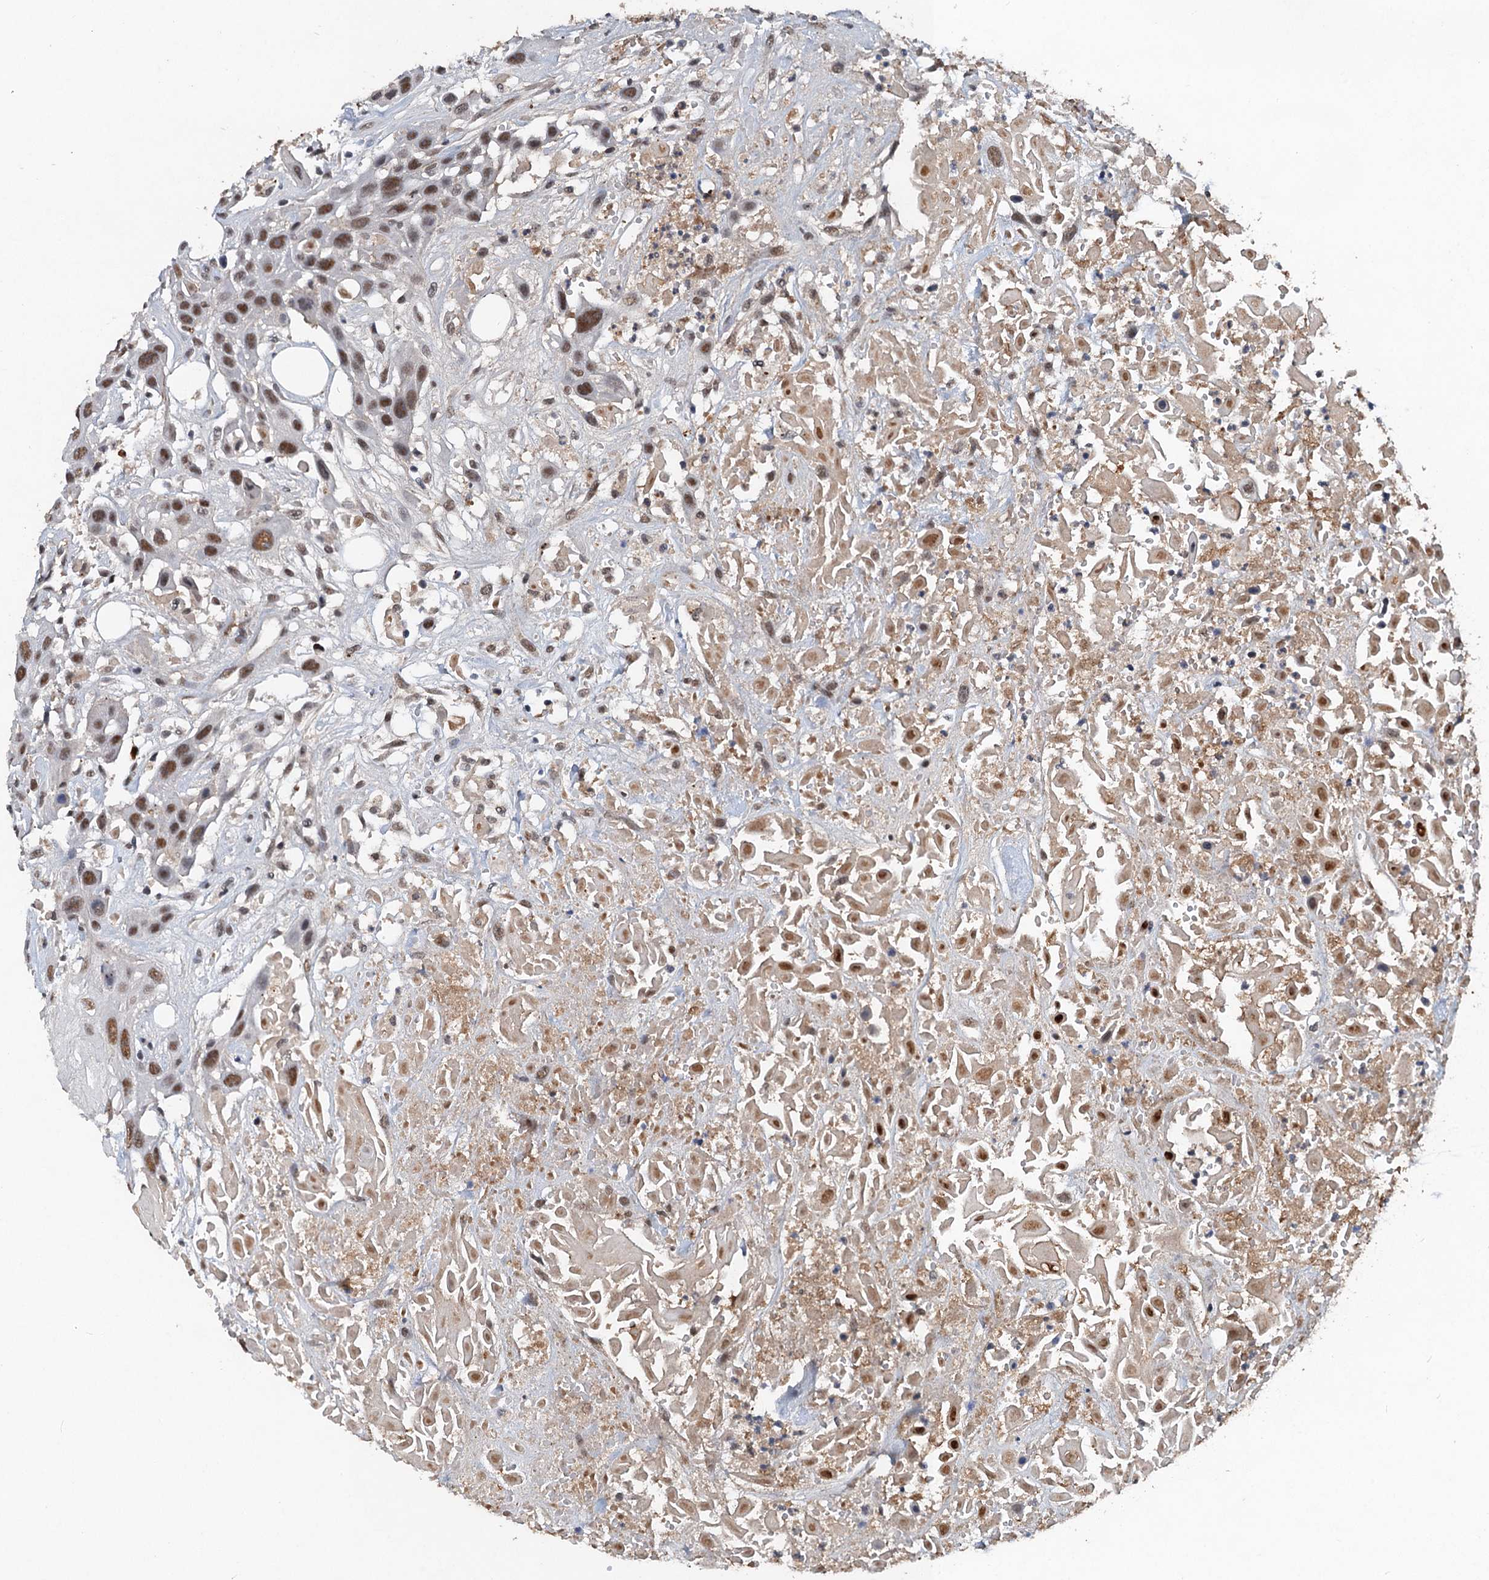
{"staining": {"intensity": "moderate", "quantity": ">75%", "location": "nuclear"}, "tissue": "head and neck cancer", "cell_type": "Tumor cells", "image_type": "cancer", "snomed": [{"axis": "morphology", "description": "Squamous cell carcinoma, NOS"}, {"axis": "topography", "description": "Head-Neck"}], "caption": "An image of head and neck squamous cell carcinoma stained for a protein displays moderate nuclear brown staining in tumor cells.", "gene": "CSTF3", "patient": {"sex": "male", "age": 81}}